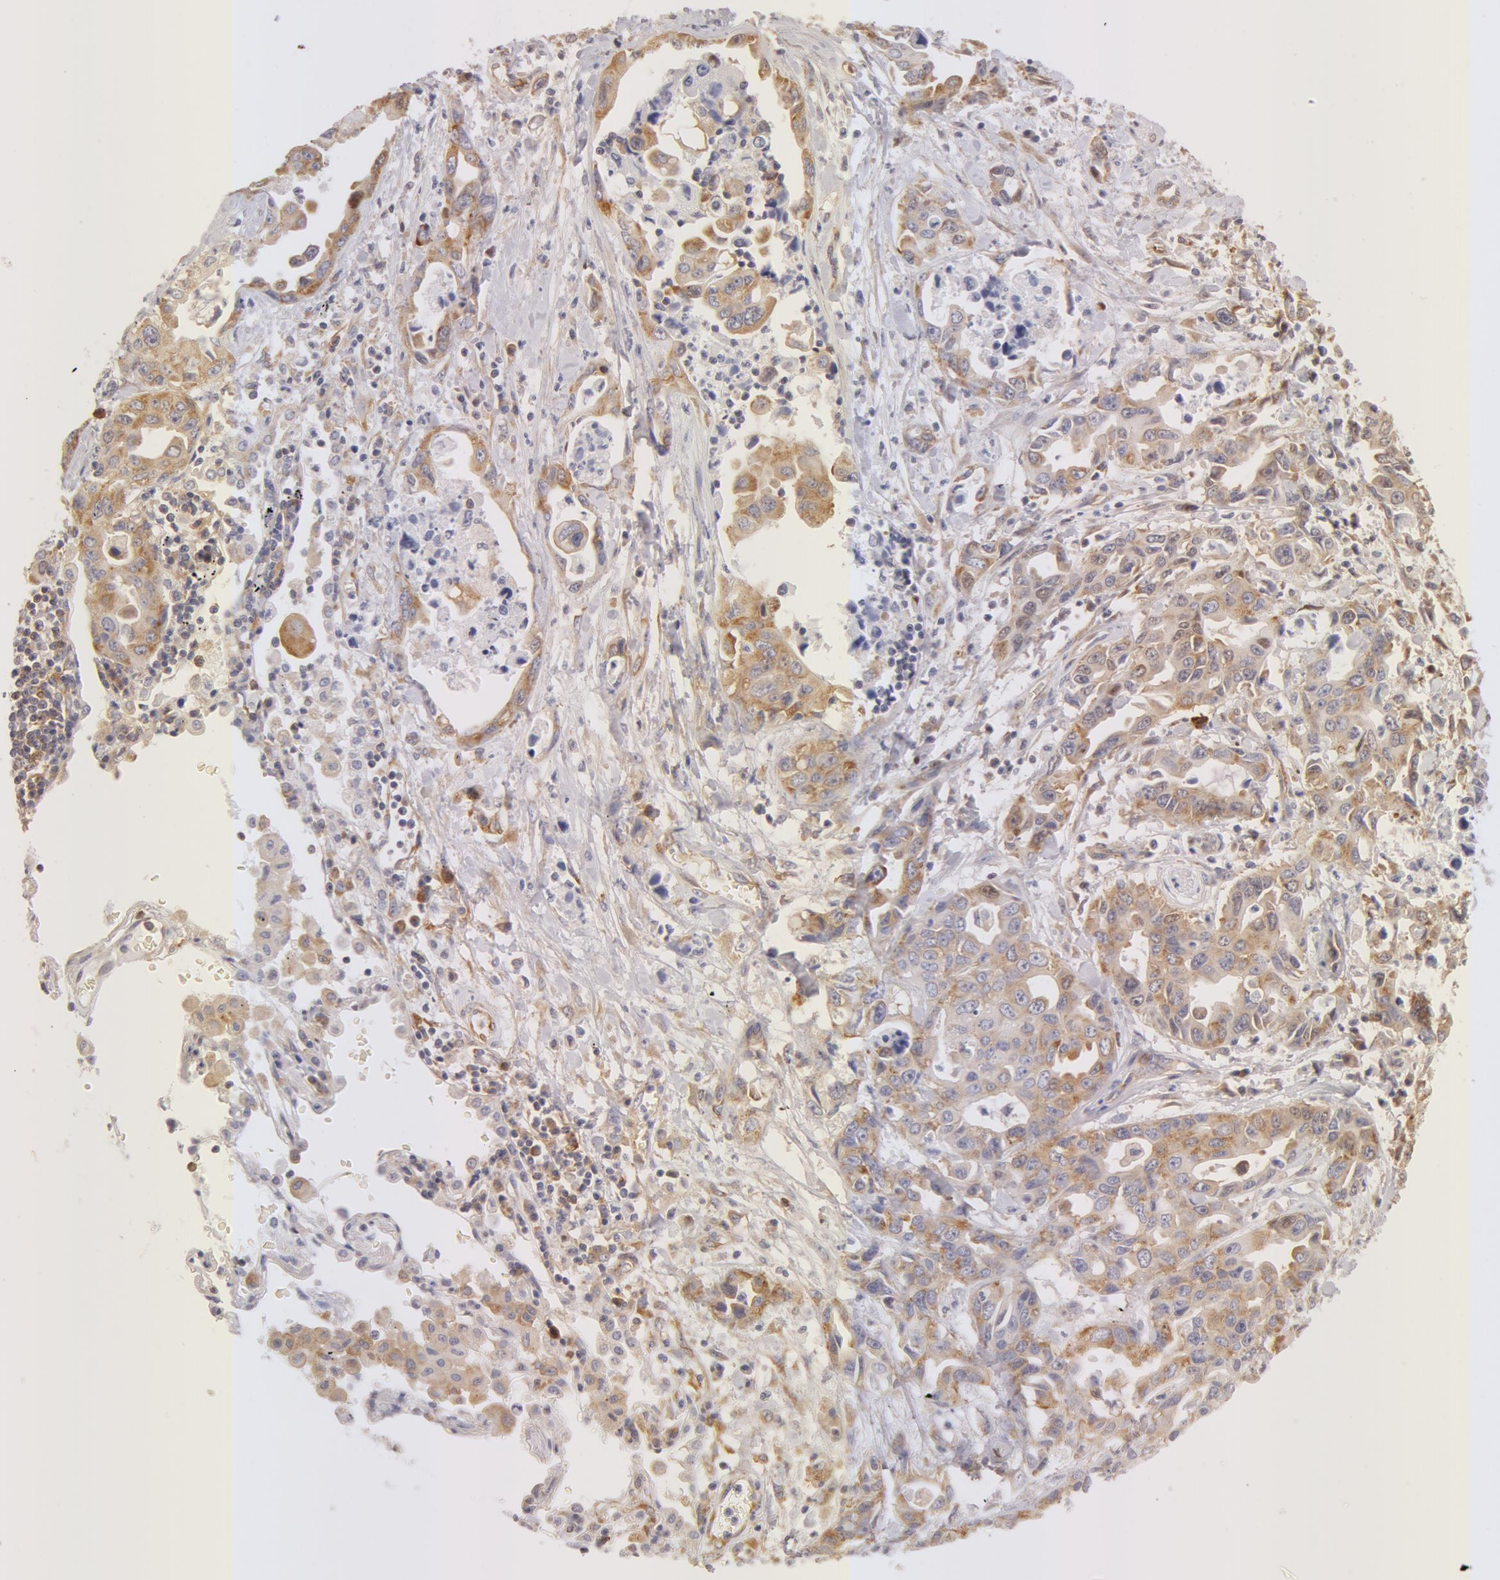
{"staining": {"intensity": "negative", "quantity": "none", "location": "none"}, "tissue": "lung cancer", "cell_type": "Tumor cells", "image_type": "cancer", "snomed": [{"axis": "morphology", "description": "Adenocarcinoma, NOS"}, {"axis": "topography", "description": "Lung"}], "caption": "The IHC micrograph has no significant positivity in tumor cells of adenocarcinoma (lung) tissue.", "gene": "DDX3Y", "patient": {"sex": "male", "age": 64}}